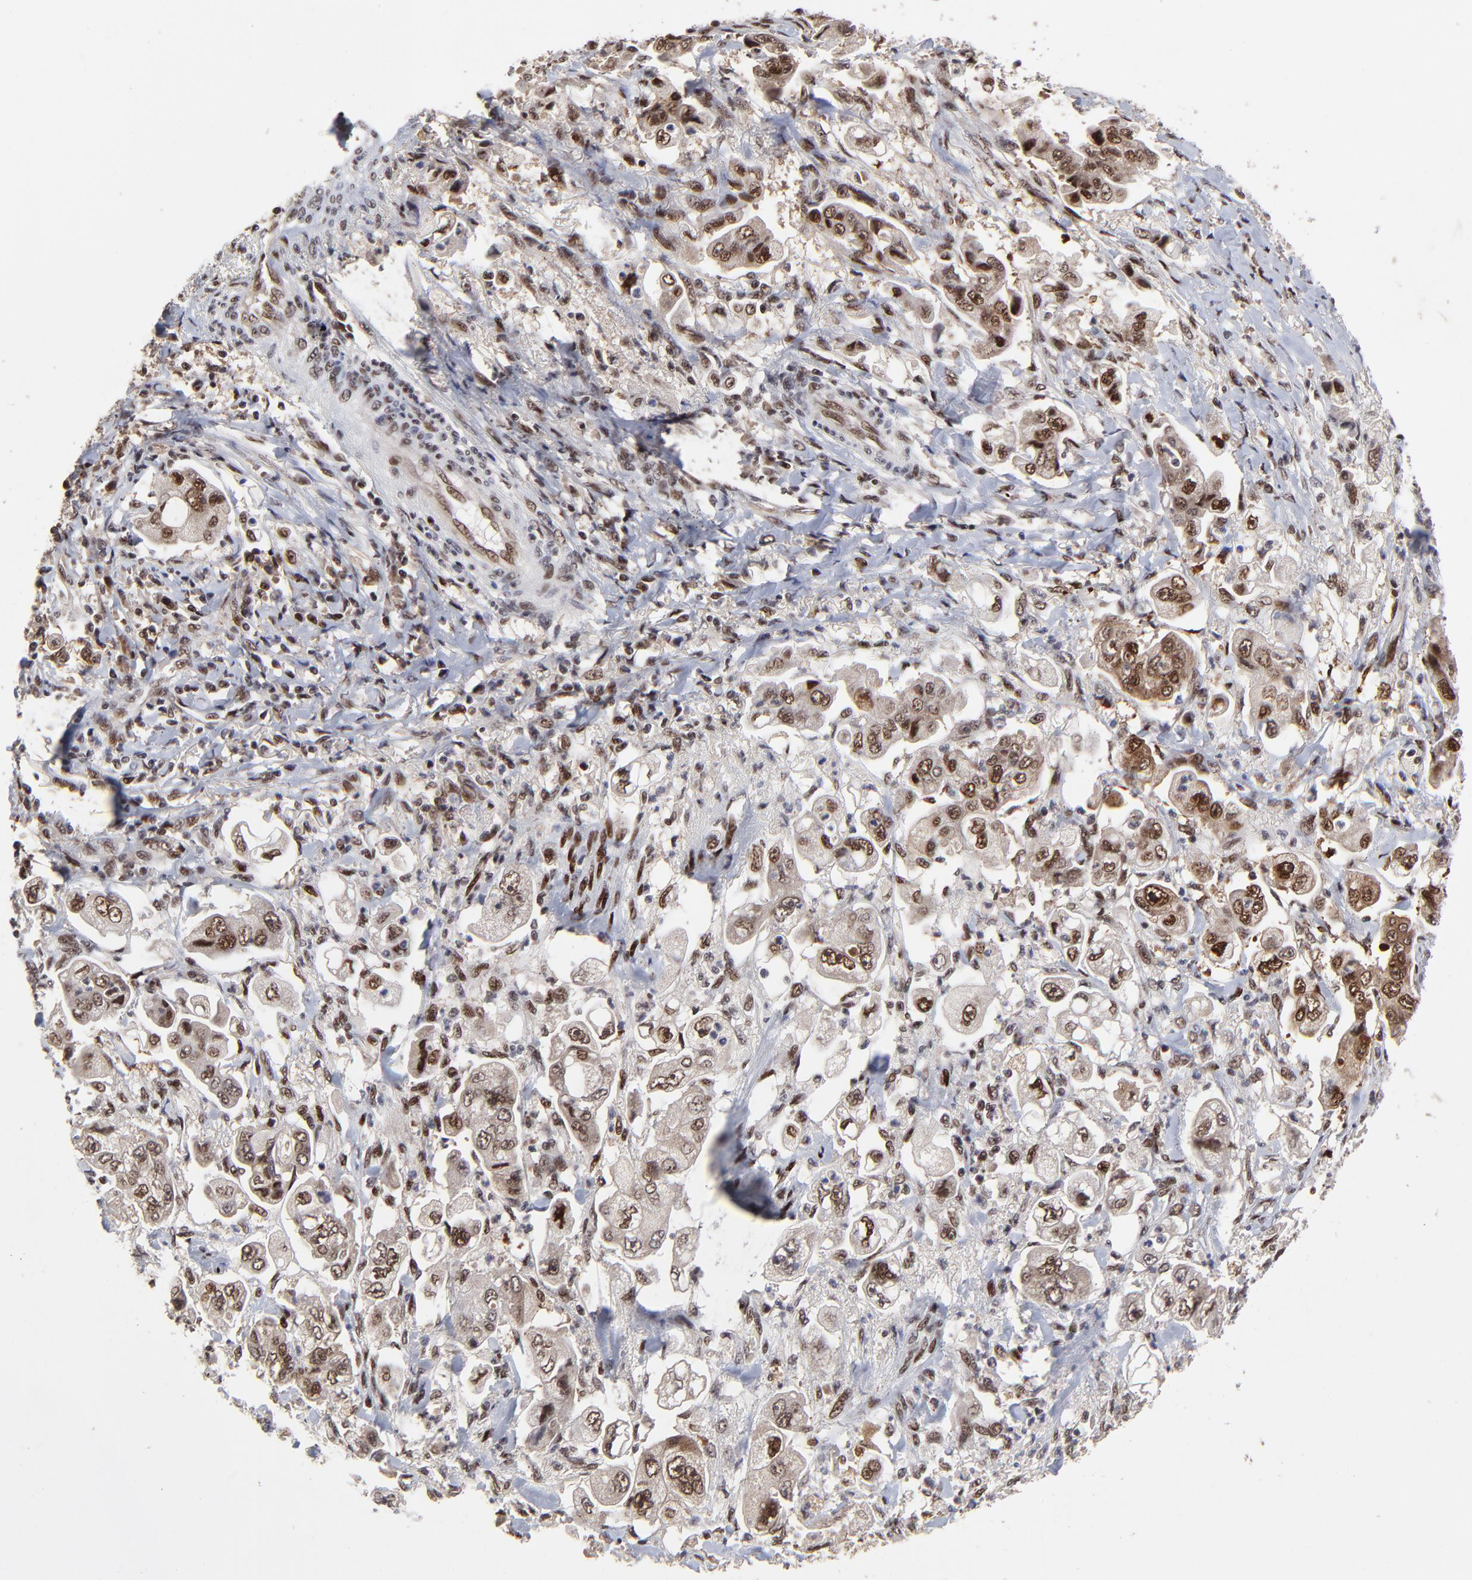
{"staining": {"intensity": "strong", "quantity": ">75%", "location": "nuclear"}, "tissue": "stomach cancer", "cell_type": "Tumor cells", "image_type": "cancer", "snomed": [{"axis": "morphology", "description": "Adenocarcinoma, NOS"}, {"axis": "topography", "description": "Stomach"}], "caption": "Immunohistochemical staining of stomach adenocarcinoma reveals high levels of strong nuclear protein positivity in about >75% of tumor cells.", "gene": "RBM22", "patient": {"sex": "male", "age": 62}}